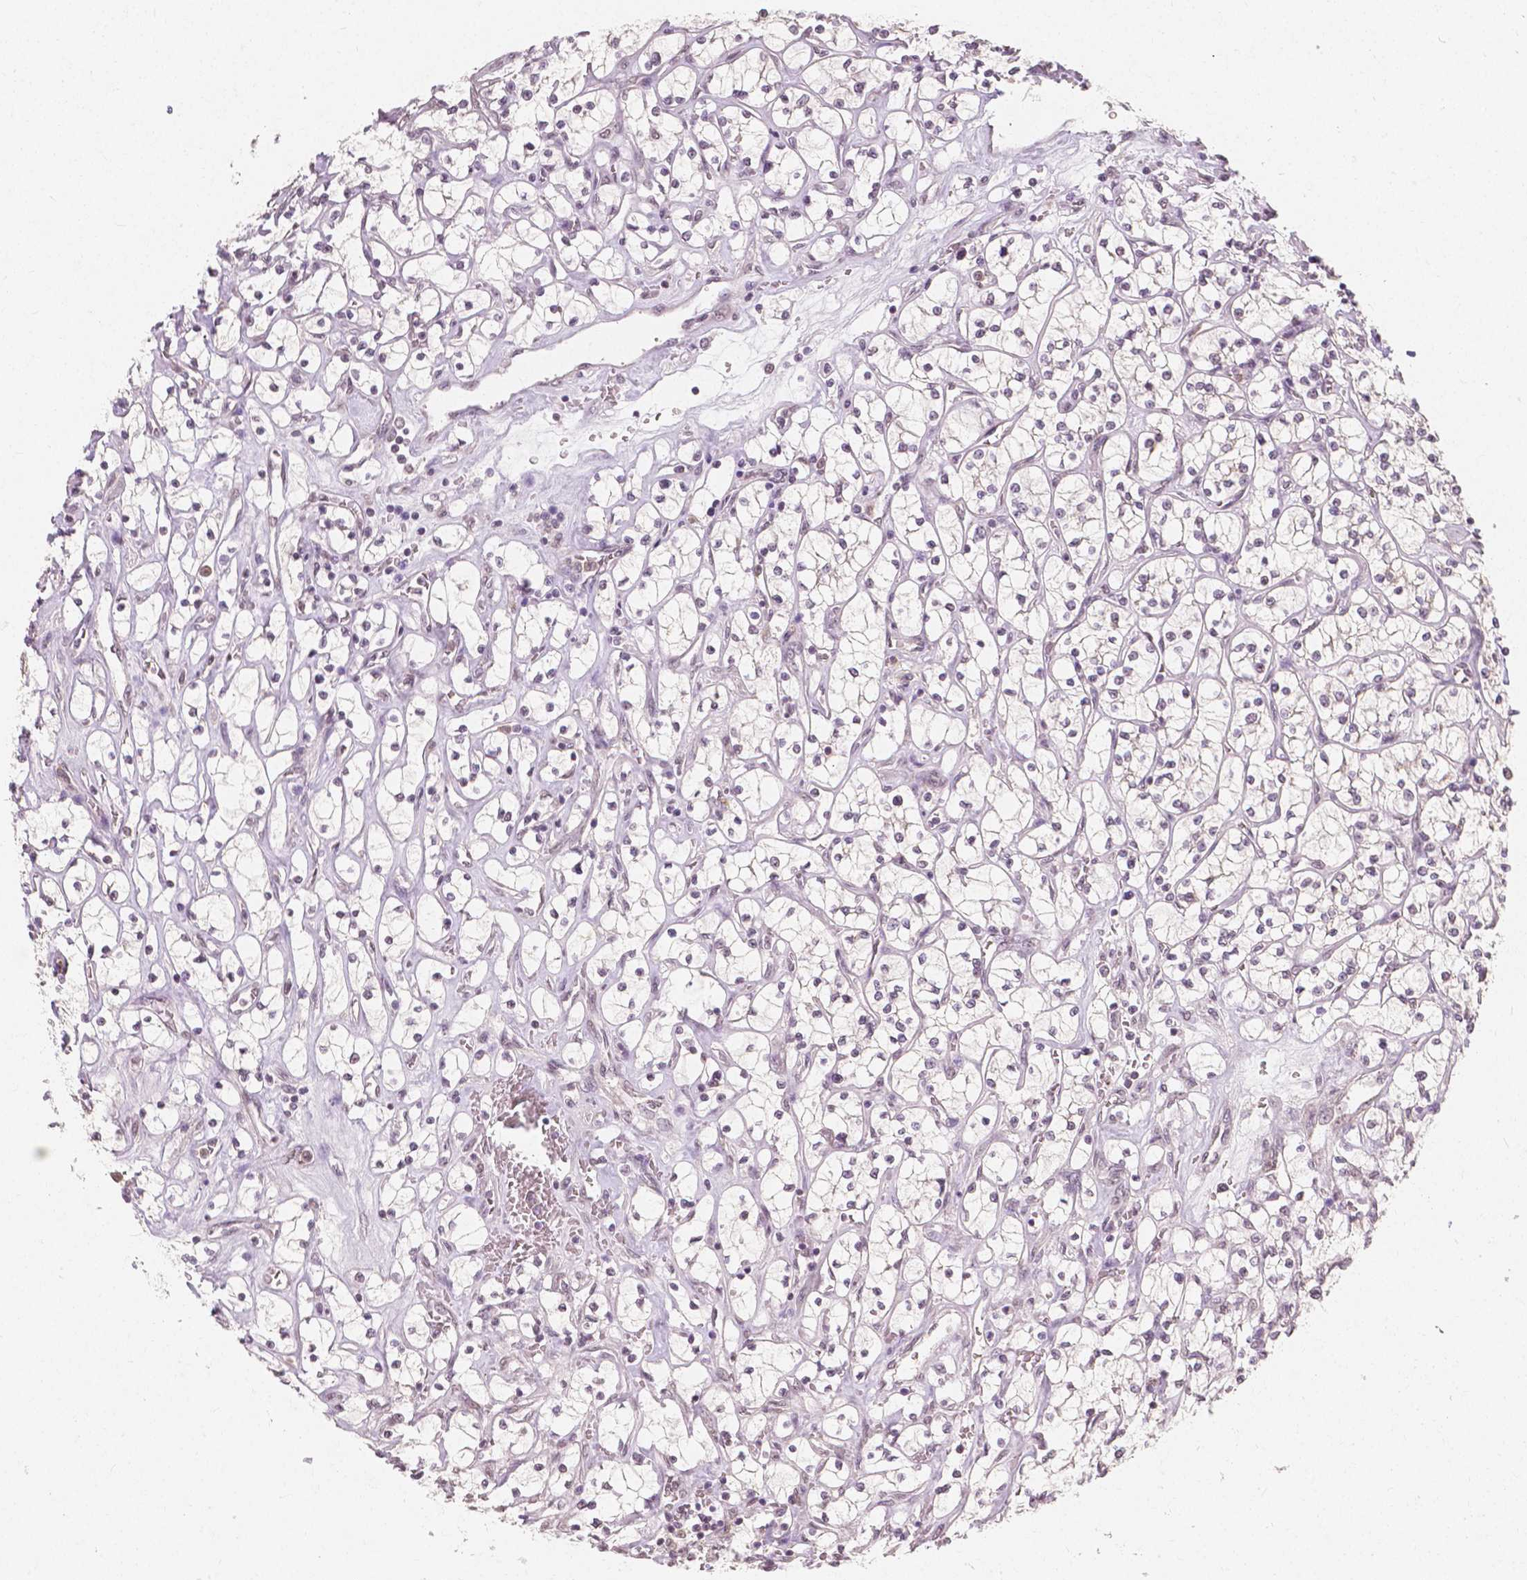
{"staining": {"intensity": "negative", "quantity": "none", "location": "none"}, "tissue": "renal cancer", "cell_type": "Tumor cells", "image_type": "cancer", "snomed": [{"axis": "morphology", "description": "Adenocarcinoma, NOS"}, {"axis": "topography", "description": "Kidney"}], "caption": "Protein analysis of renal cancer (adenocarcinoma) exhibits no significant positivity in tumor cells.", "gene": "NOLC1", "patient": {"sex": "female", "age": 64}}